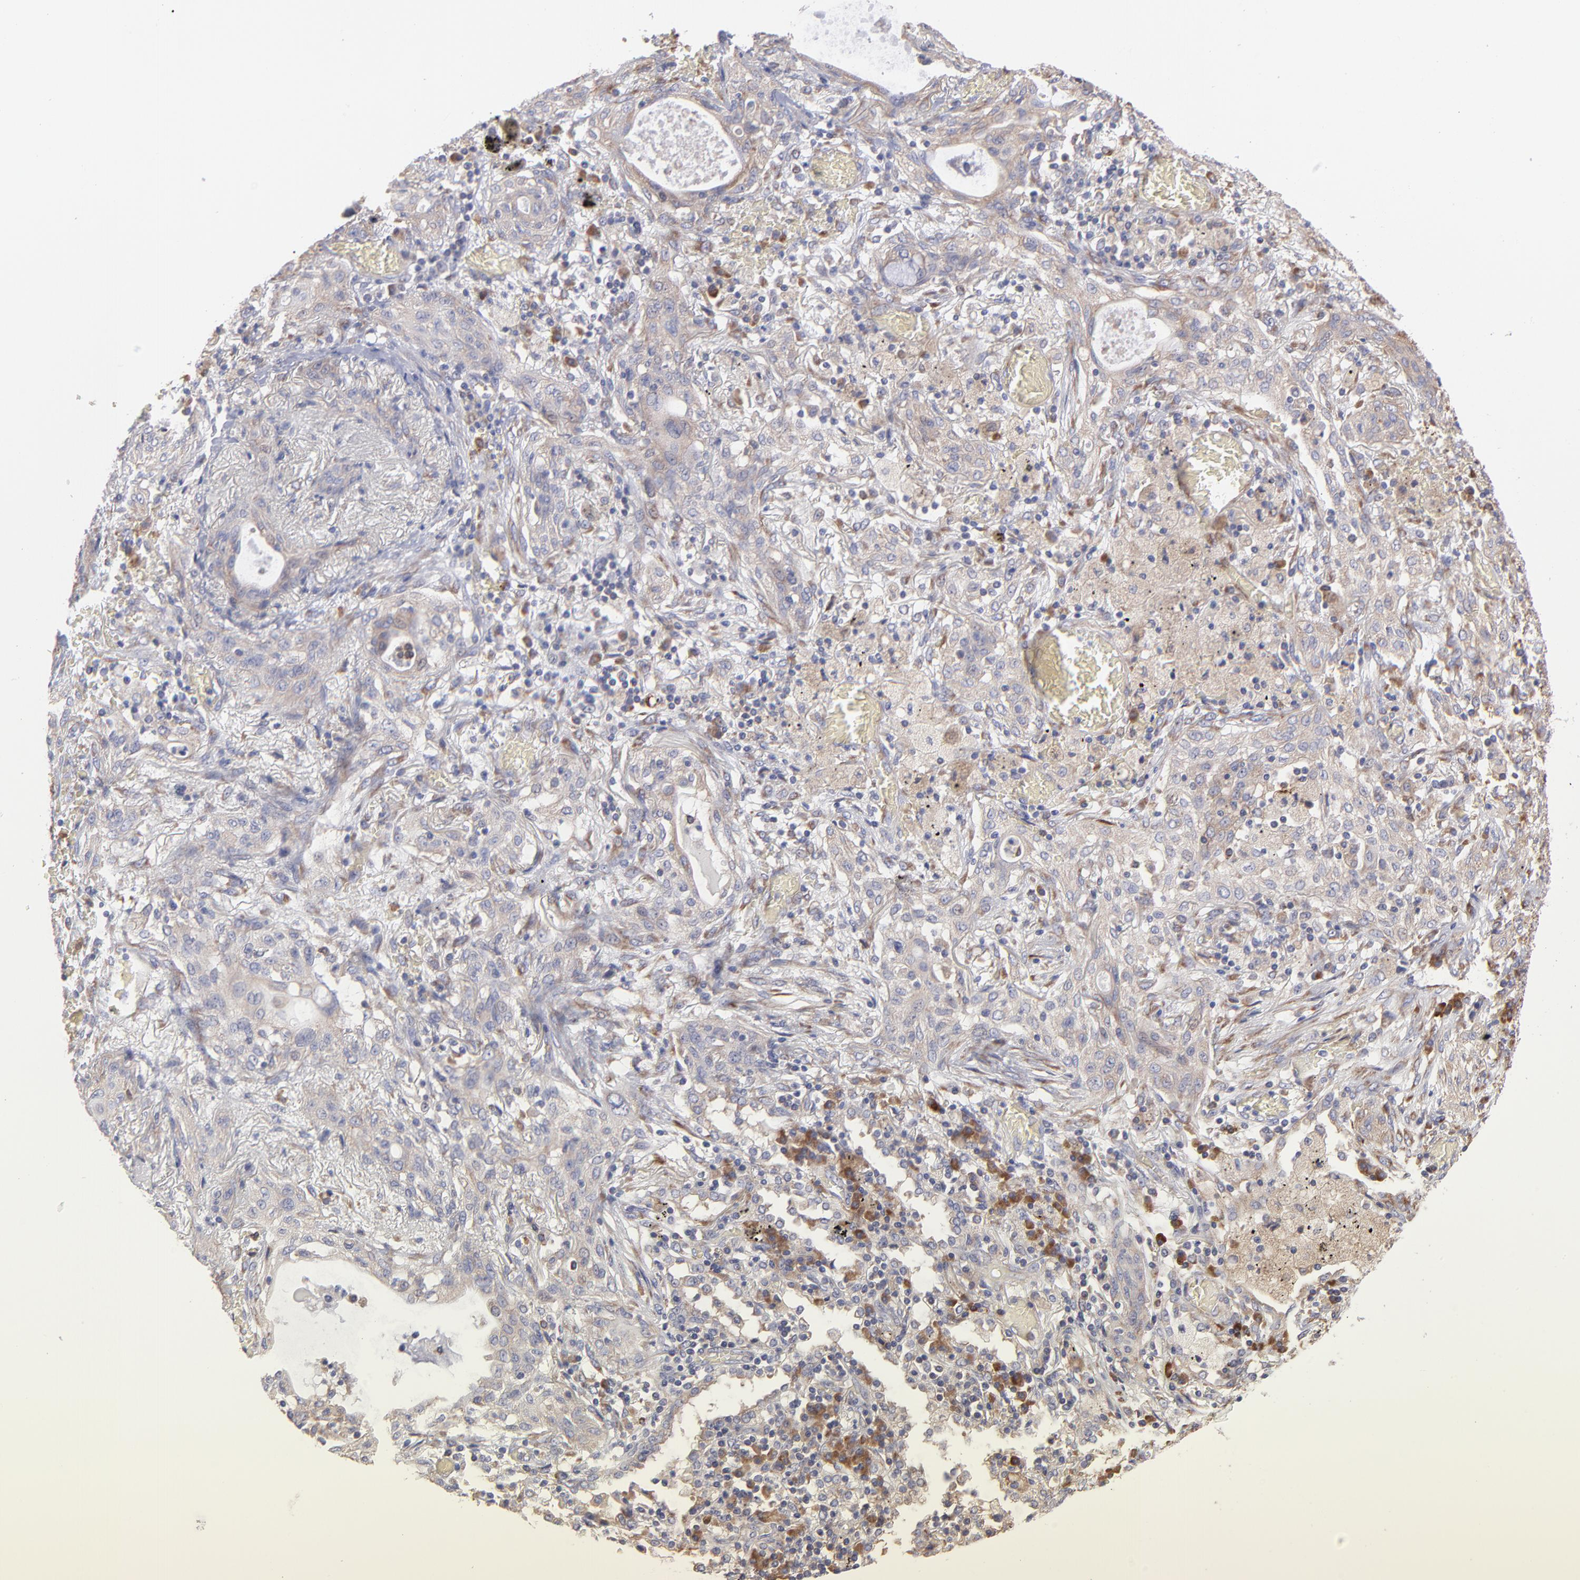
{"staining": {"intensity": "negative", "quantity": "none", "location": "none"}, "tissue": "lung cancer", "cell_type": "Tumor cells", "image_type": "cancer", "snomed": [{"axis": "morphology", "description": "Squamous cell carcinoma, NOS"}, {"axis": "topography", "description": "Lung"}], "caption": "There is no significant expression in tumor cells of lung cancer.", "gene": "RPLP0", "patient": {"sex": "female", "age": 47}}